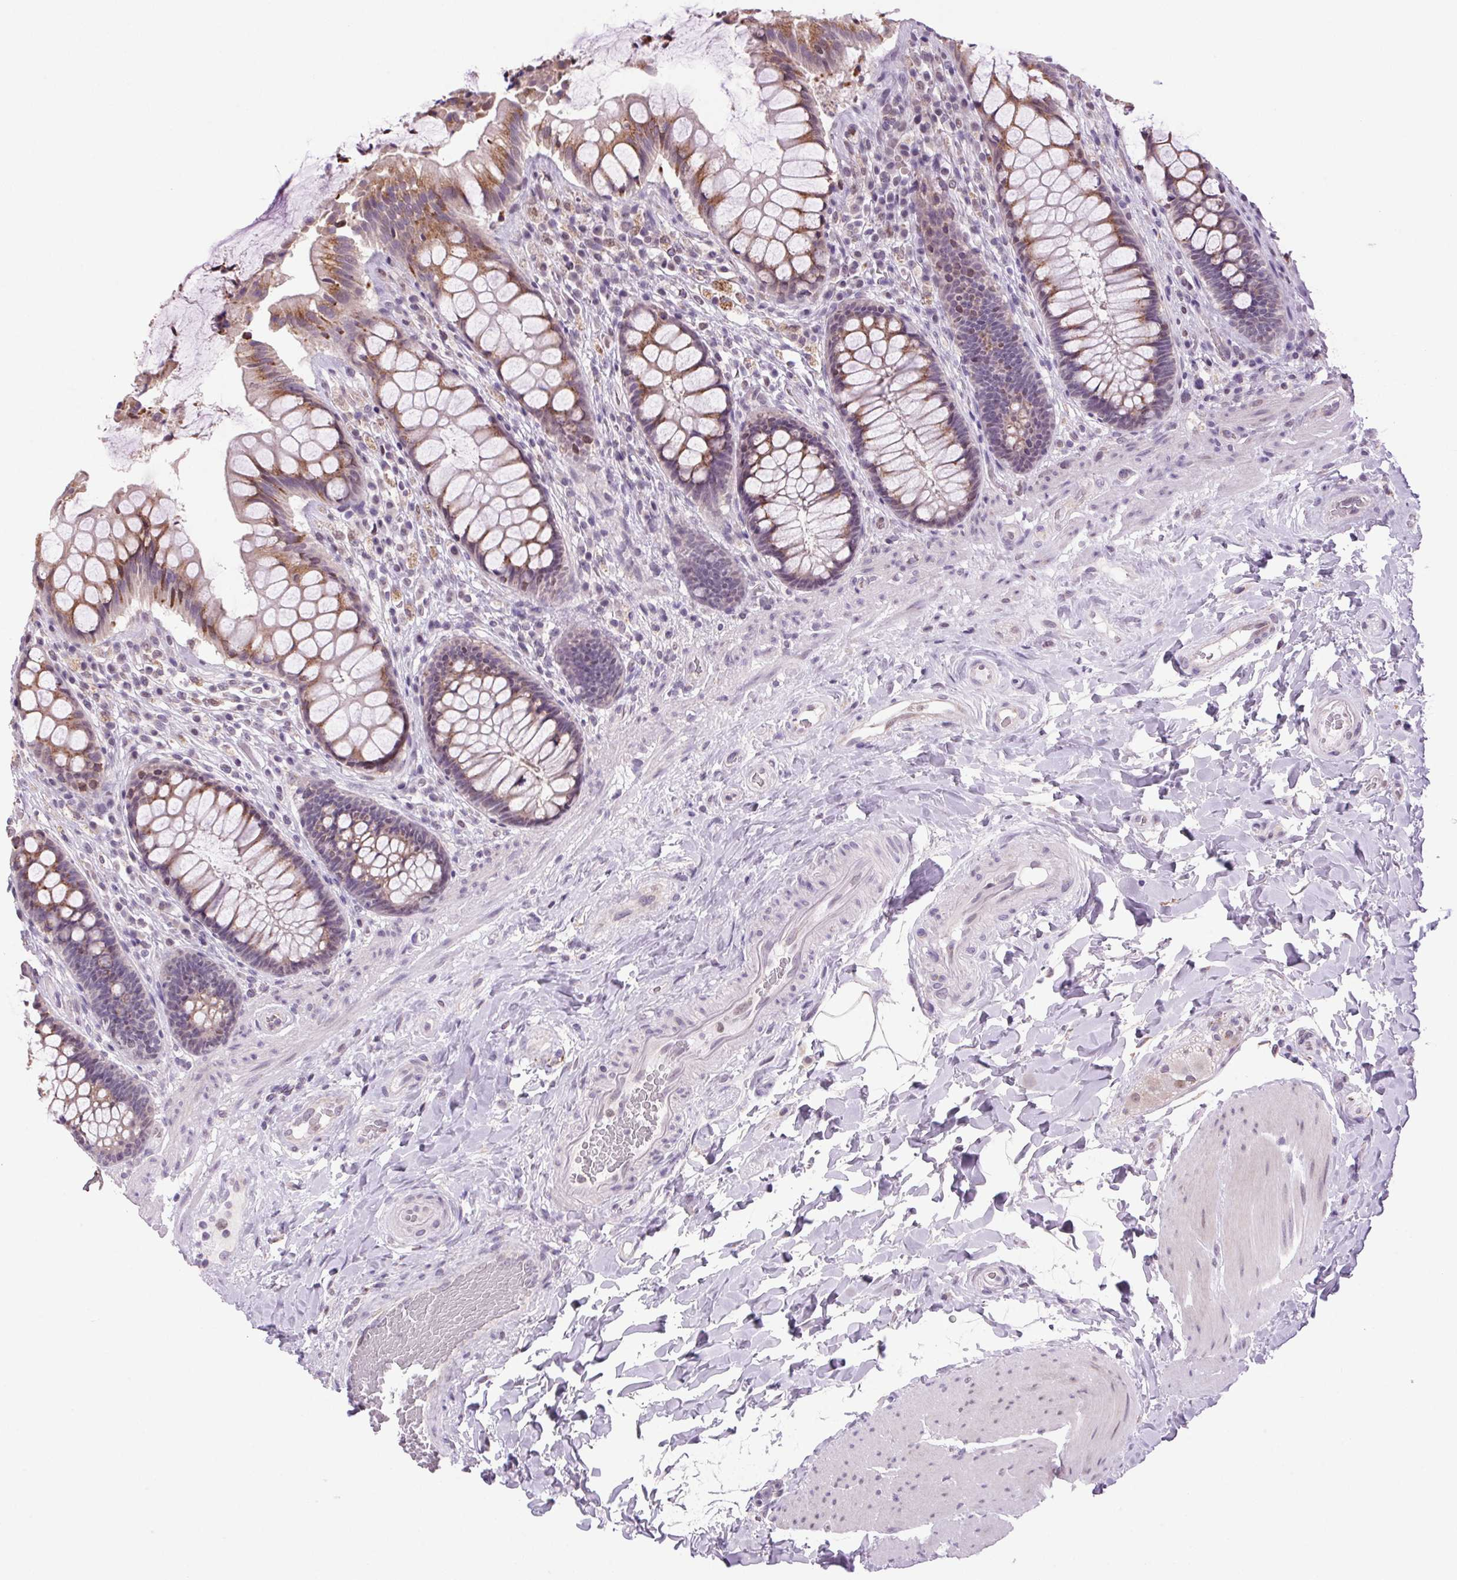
{"staining": {"intensity": "weak", "quantity": ">75%", "location": "cytoplasmic/membranous"}, "tissue": "rectum", "cell_type": "Glandular cells", "image_type": "normal", "snomed": [{"axis": "morphology", "description": "Normal tissue, NOS"}, {"axis": "topography", "description": "Rectum"}], "caption": "Immunohistochemical staining of normal rectum displays >75% levels of weak cytoplasmic/membranous protein positivity in approximately >75% of glandular cells.", "gene": "AKR1E2", "patient": {"sex": "female", "age": 58}}